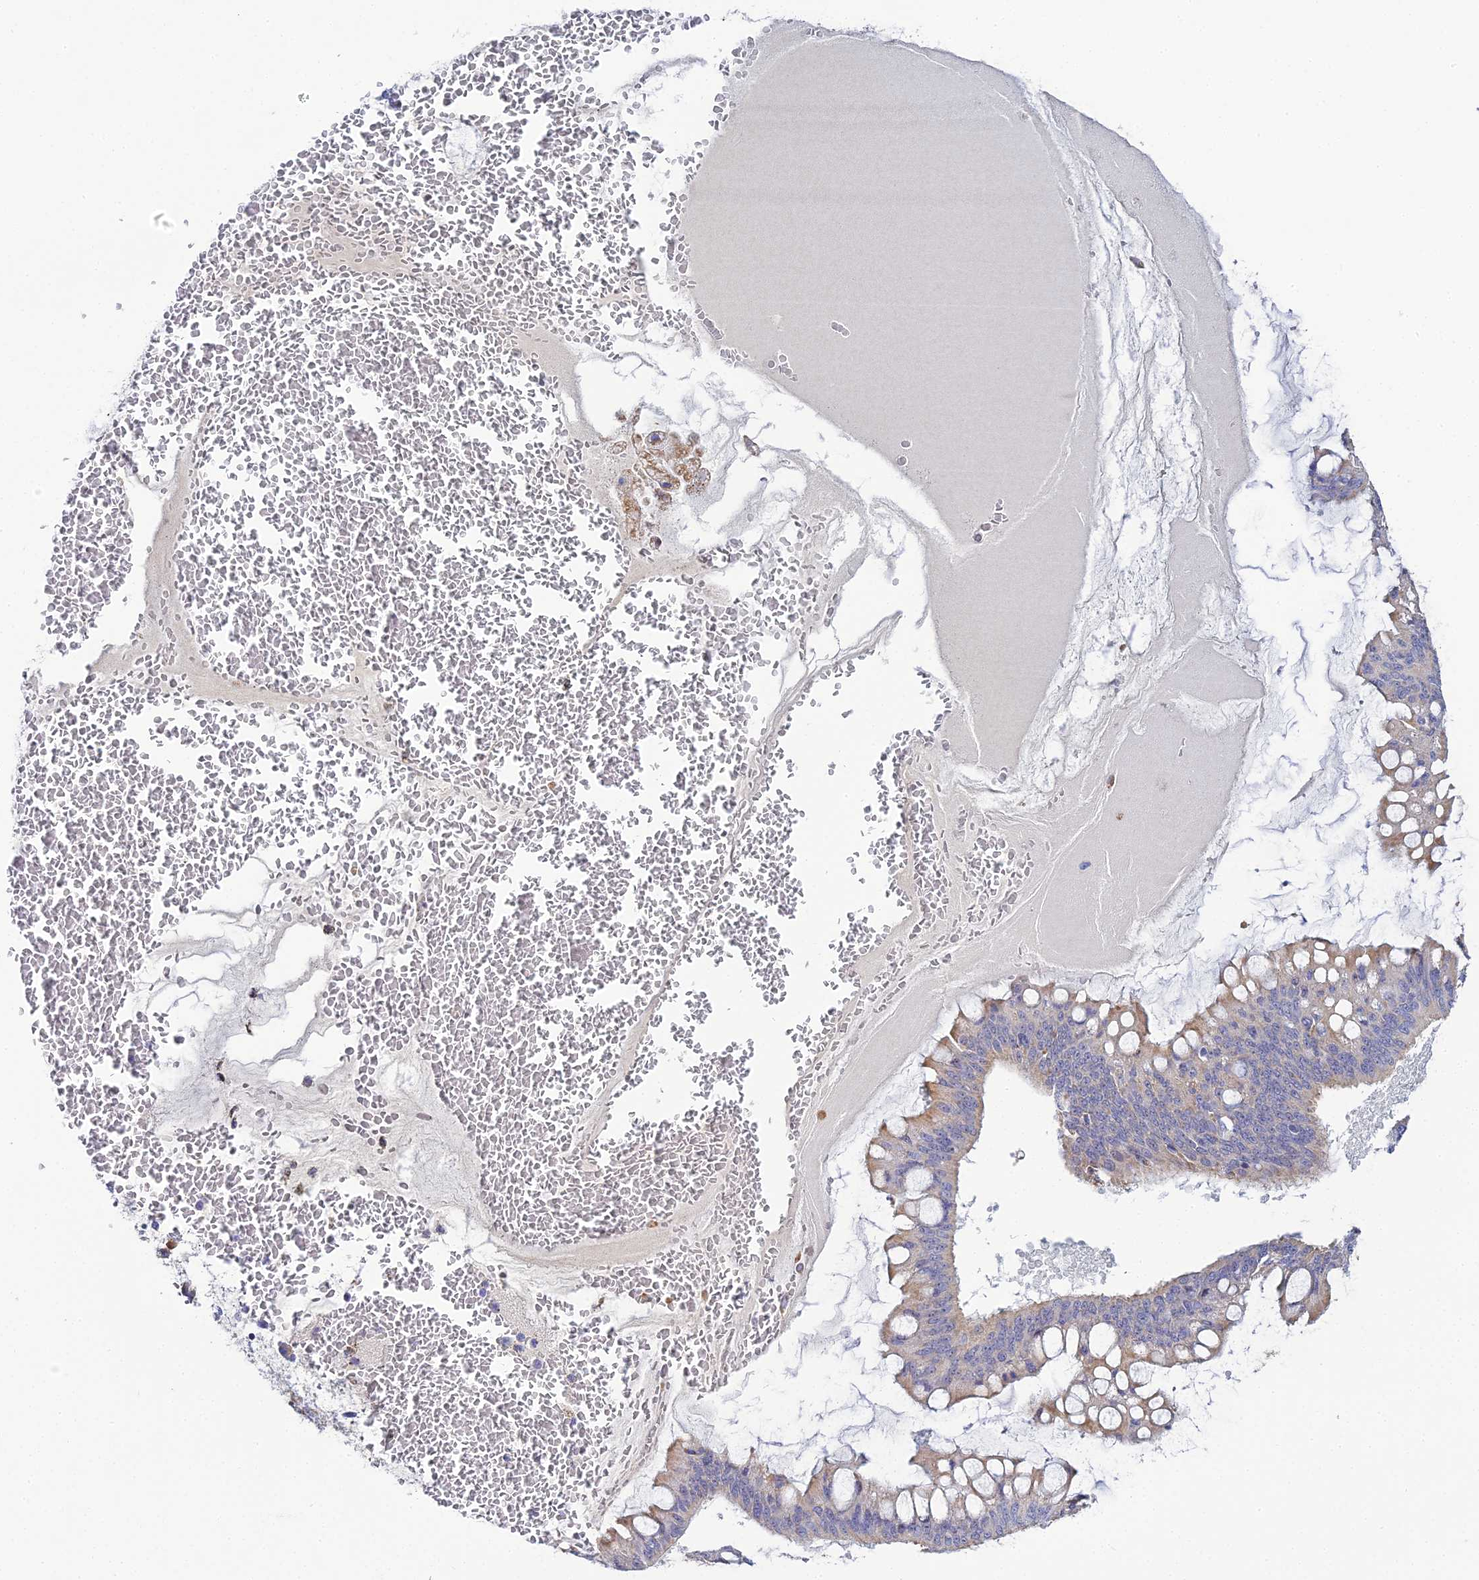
{"staining": {"intensity": "weak", "quantity": "25%-75%", "location": "cytoplasmic/membranous"}, "tissue": "ovarian cancer", "cell_type": "Tumor cells", "image_type": "cancer", "snomed": [{"axis": "morphology", "description": "Cystadenocarcinoma, mucinous, NOS"}, {"axis": "topography", "description": "Ovary"}], "caption": "Immunohistochemistry staining of ovarian cancer (mucinous cystadenocarcinoma), which demonstrates low levels of weak cytoplasmic/membranous staining in approximately 25%-75% of tumor cells indicating weak cytoplasmic/membranous protein positivity. The staining was performed using DAB (brown) for protein detection and nuclei were counterstained in hematoxylin (blue).", "gene": "PLPP4", "patient": {"sex": "female", "age": 73}}